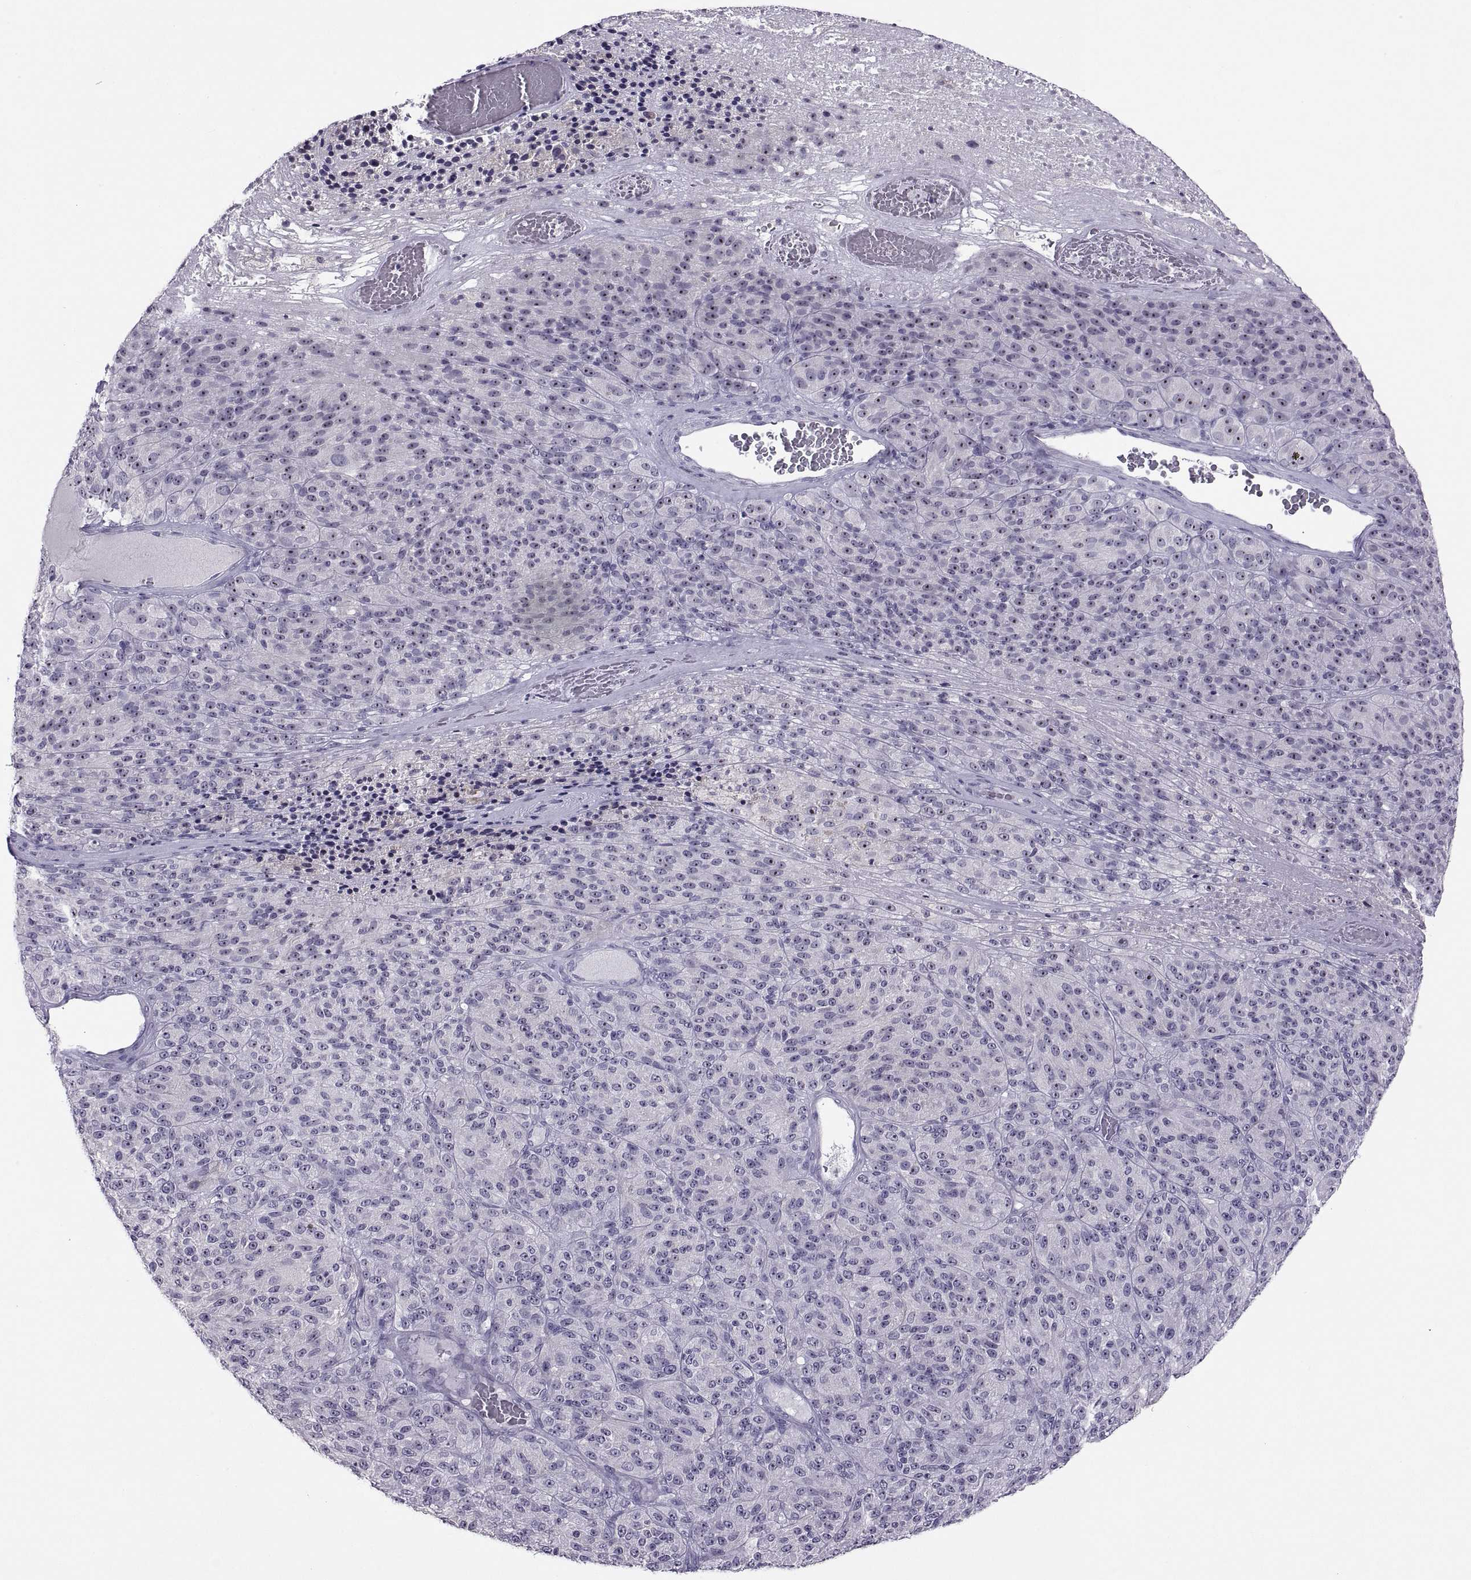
{"staining": {"intensity": "negative", "quantity": "none", "location": "none"}, "tissue": "melanoma", "cell_type": "Tumor cells", "image_type": "cancer", "snomed": [{"axis": "morphology", "description": "Malignant melanoma, Metastatic site"}, {"axis": "topography", "description": "Brain"}], "caption": "An IHC image of malignant melanoma (metastatic site) is shown. There is no staining in tumor cells of malignant melanoma (metastatic site).", "gene": "ASIC2", "patient": {"sex": "female", "age": 56}}